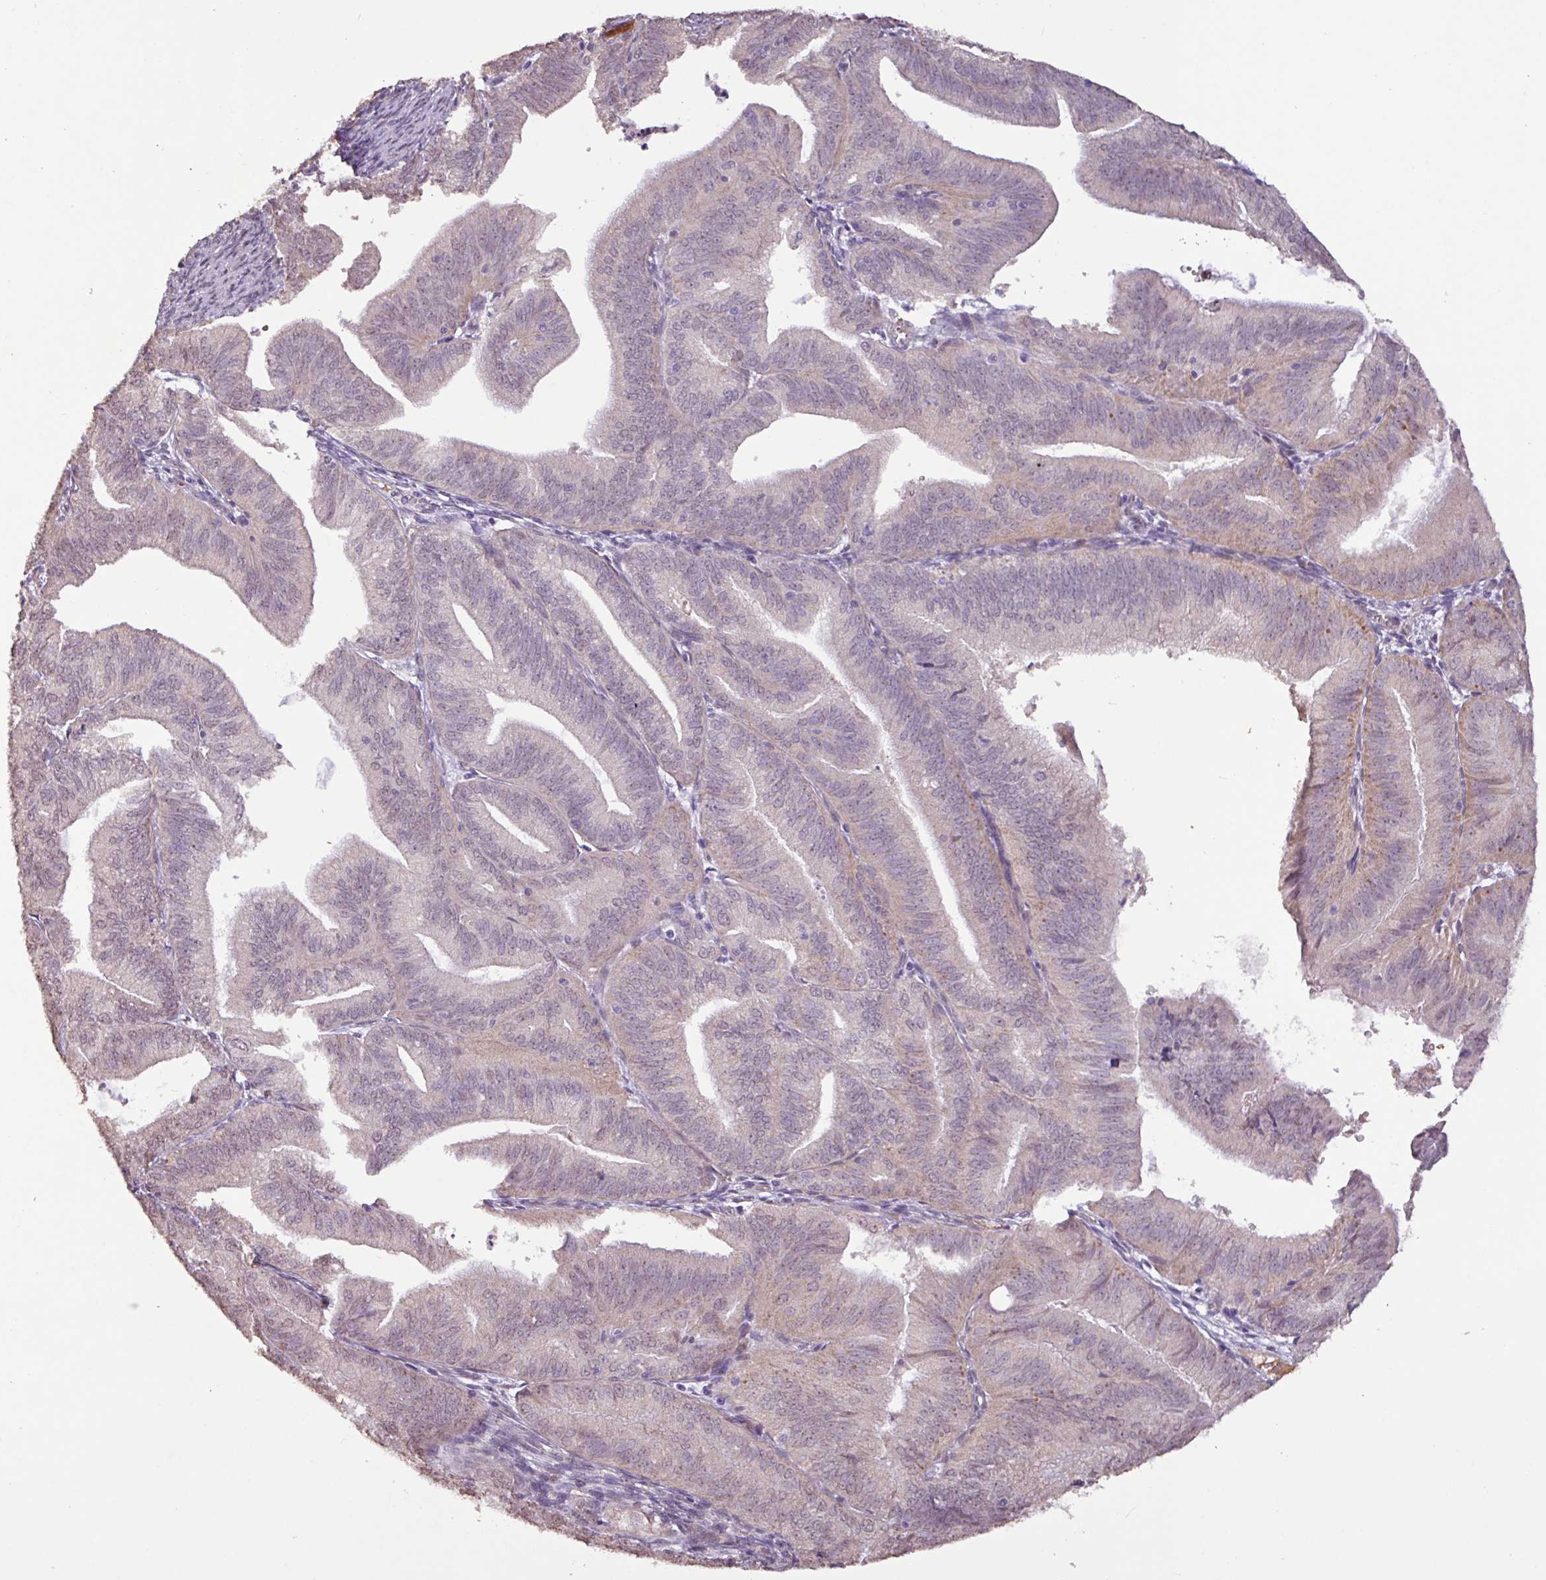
{"staining": {"intensity": "negative", "quantity": "none", "location": "none"}, "tissue": "endometrial cancer", "cell_type": "Tumor cells", "image_type": "cancer", "snomed": [{"axis": "morphology", "description": "Adenocarcinoma, NOS"}, {"axis": "topography", "description": "Endometrium"}], "caption": "Immunohistochemistry (IHC) histopathology image of endometrial cancer (adenocarcinoma) stained for a protein (brown), which demonstrates no staining in tumor cells.", "gene": "L3MBTL3", "patient": {"sex": "female", "age": 70}}